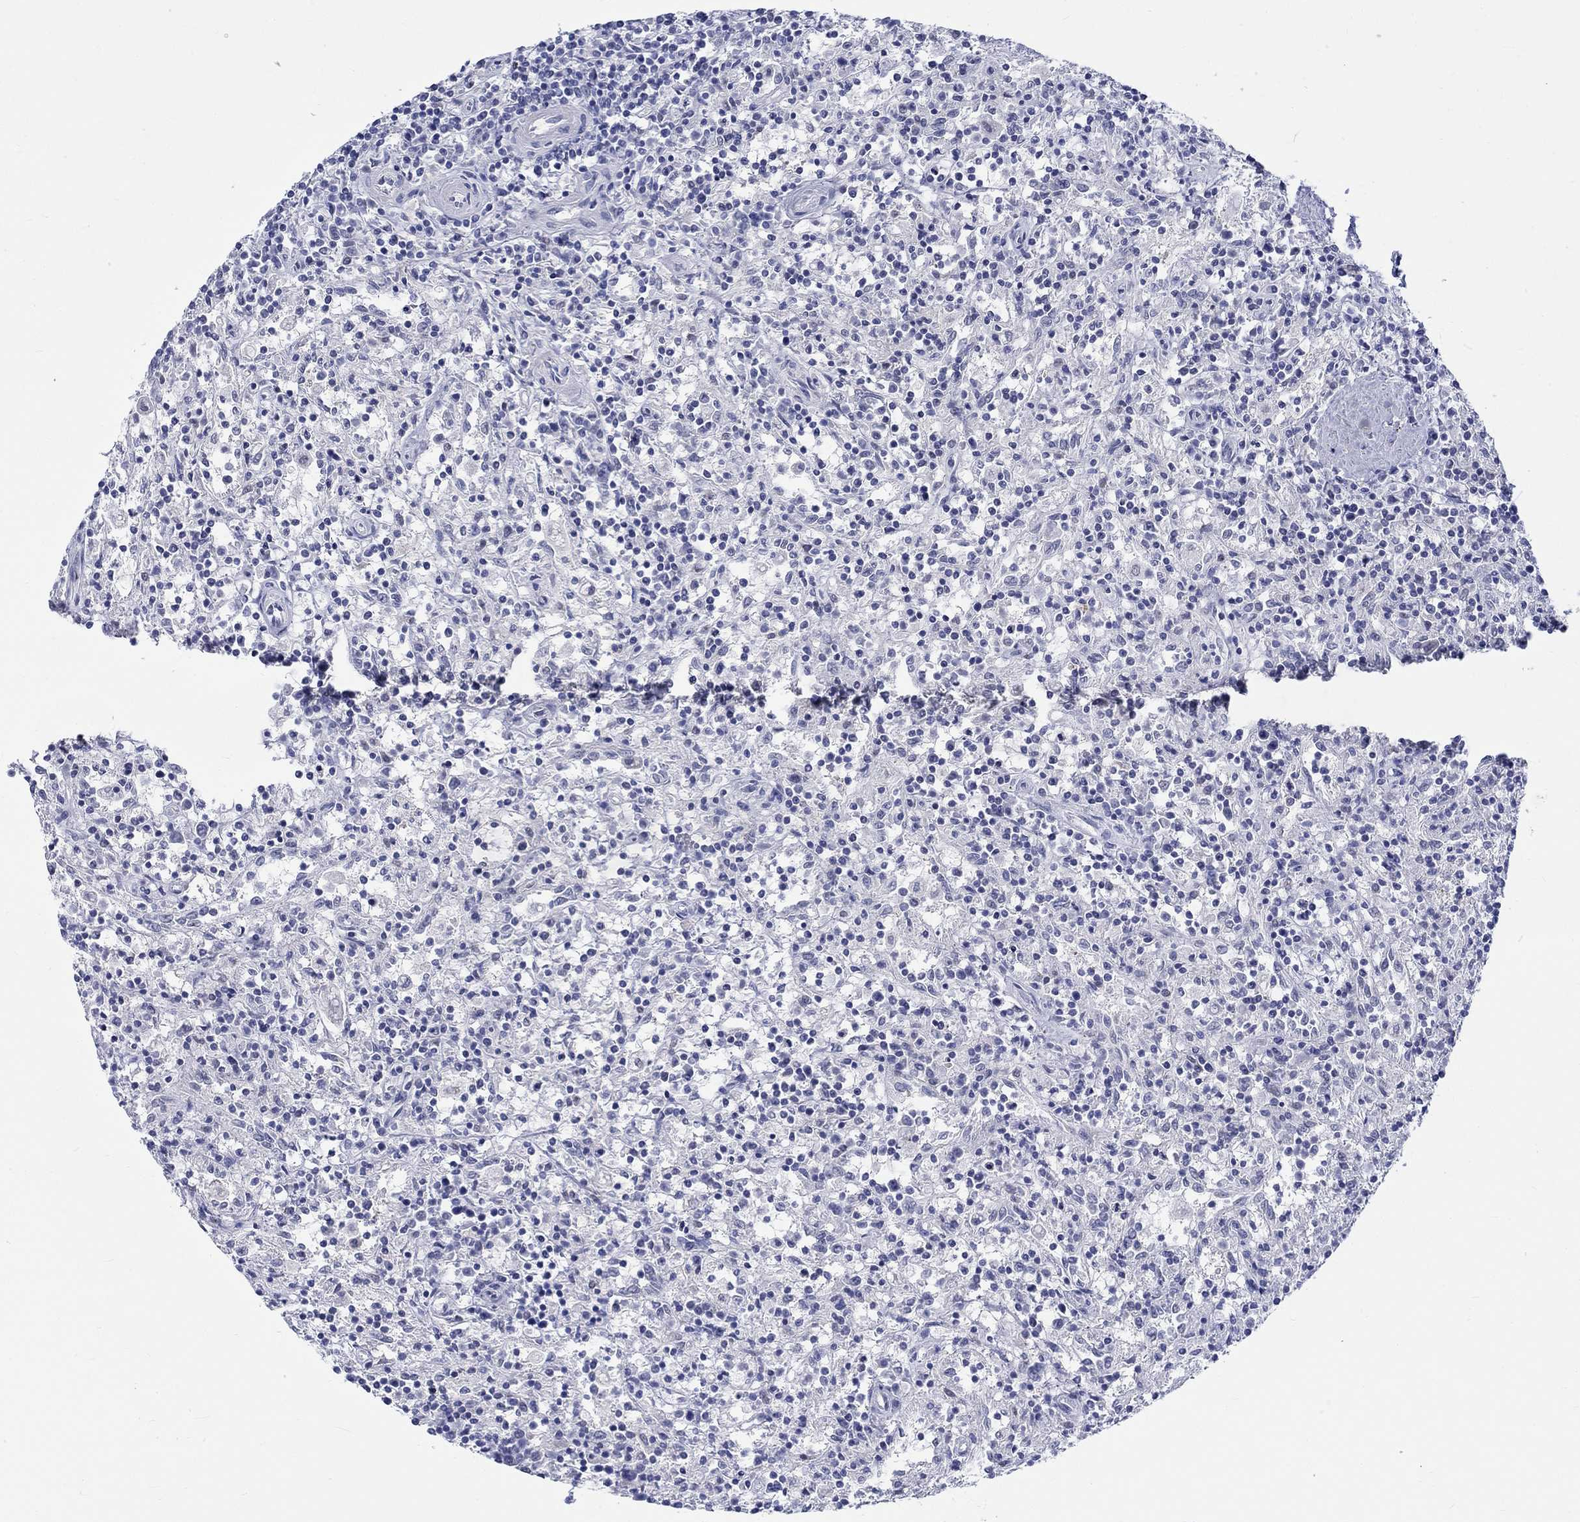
{"staining": {"intensity": "negative", "quantity": "none", "location": "none"}, "tissue": "lymphoma", "cell_type": "Tumor cells", "image_type": "cancer", "snomed": [{"axis": "morphology", "description": "Malignant lymphoma, non-Hodgkin's type, Low grade"}, {"axis": "topography", "description": "Spleen"}], "caption": "Human lymphoma stained for a protein using IHC exhibits no expression in tumor cells.", "gene": "ST6GALNAC1", "patient": {"sex": "male", "age": 62}}